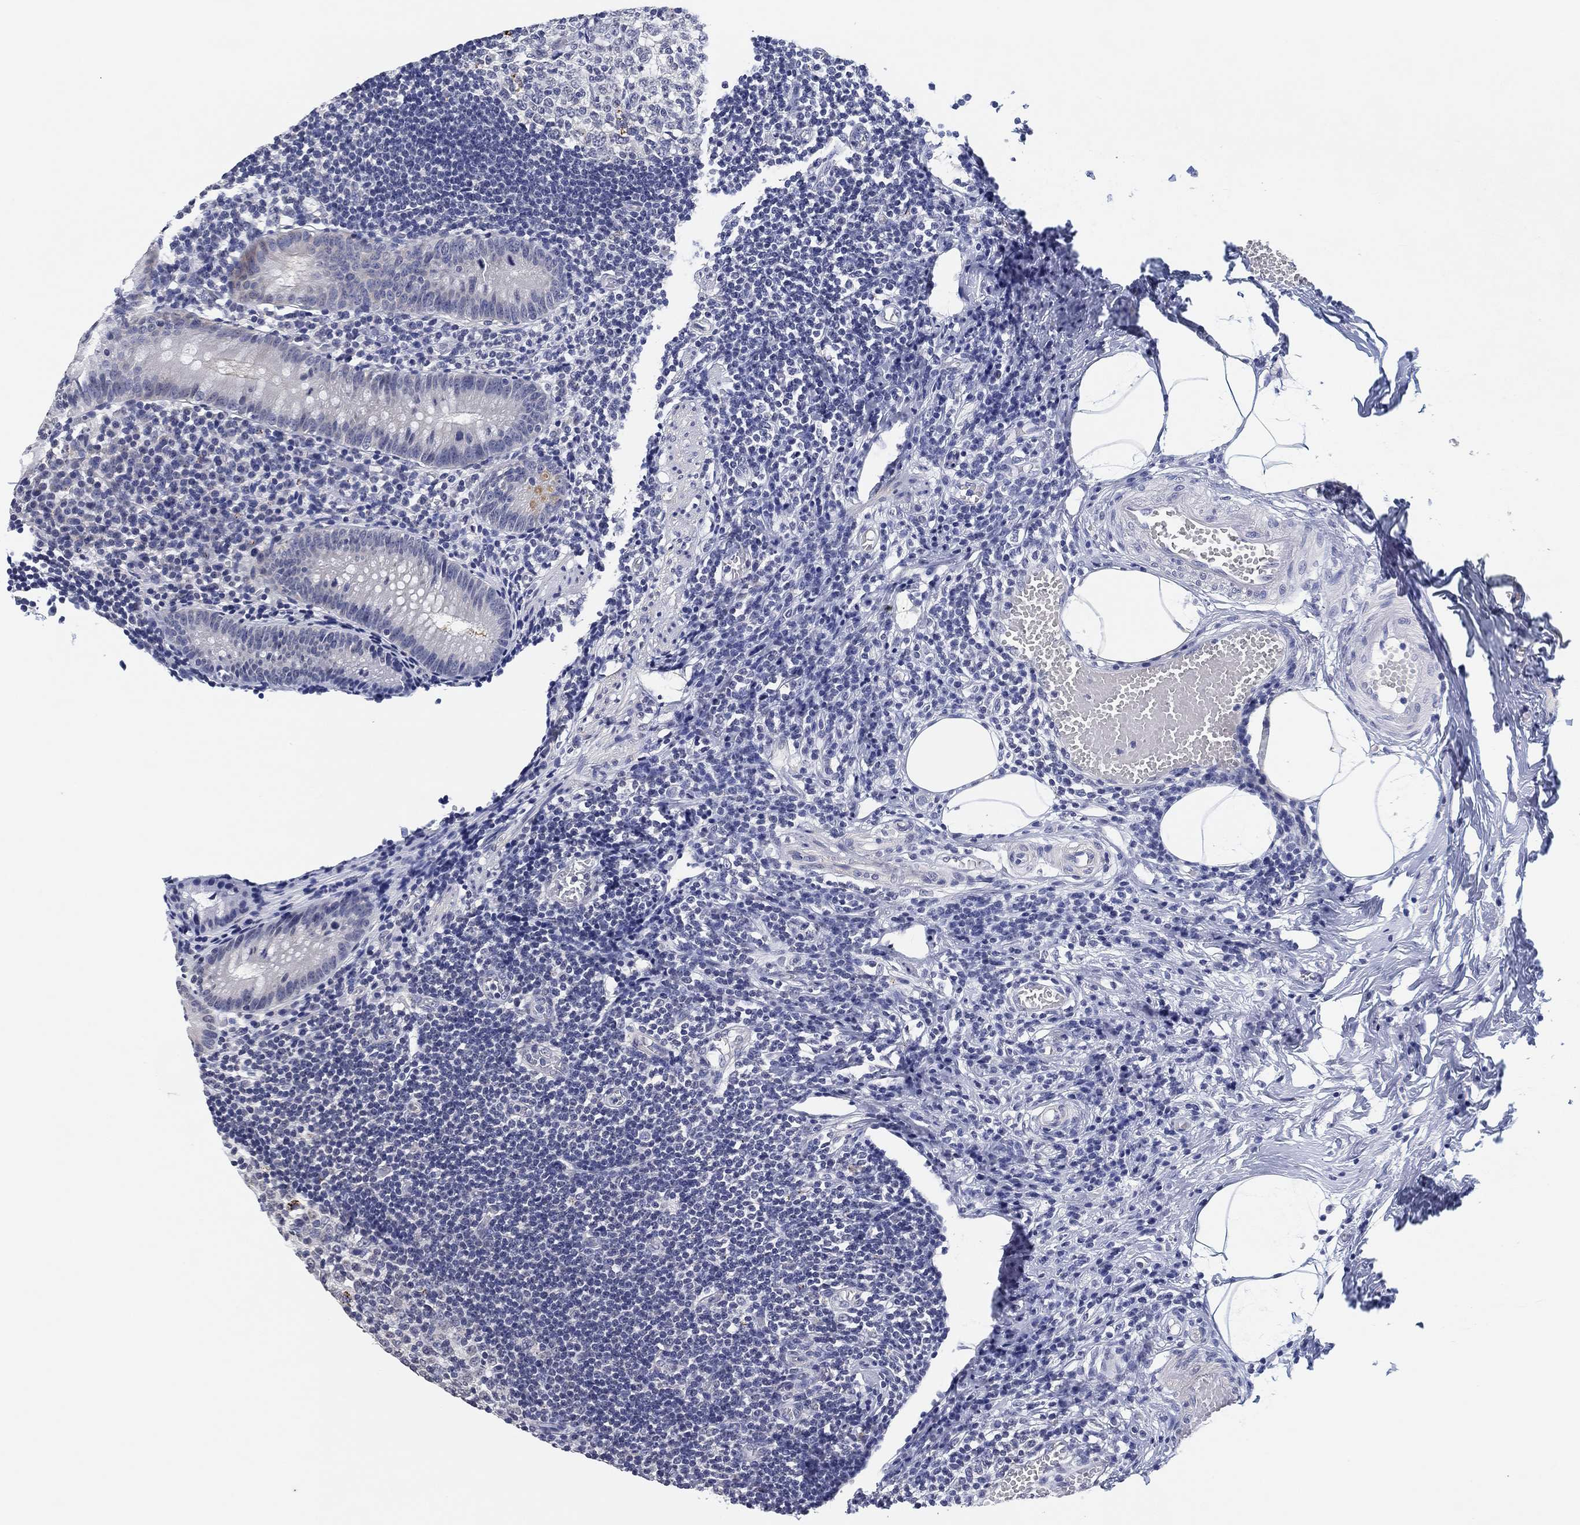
{"staining": {"intensity": "negative", "quantity": "none", "location": "none"}, "tissue": "appendix", "cell_type": "Glandular cells", "image_type": "normal", "snomed": [{"axis": "morphology", "description": "Normal tissue, NOS"}, {"axis": "topography", "description": "Appendix"}], "caption": "The immunohistochemistry (IHC) photomicrograph has no significant positivity in glandular cells of appendix.", "gene": "OTUB2", "patient": {"sex": "female", "age": 40}}